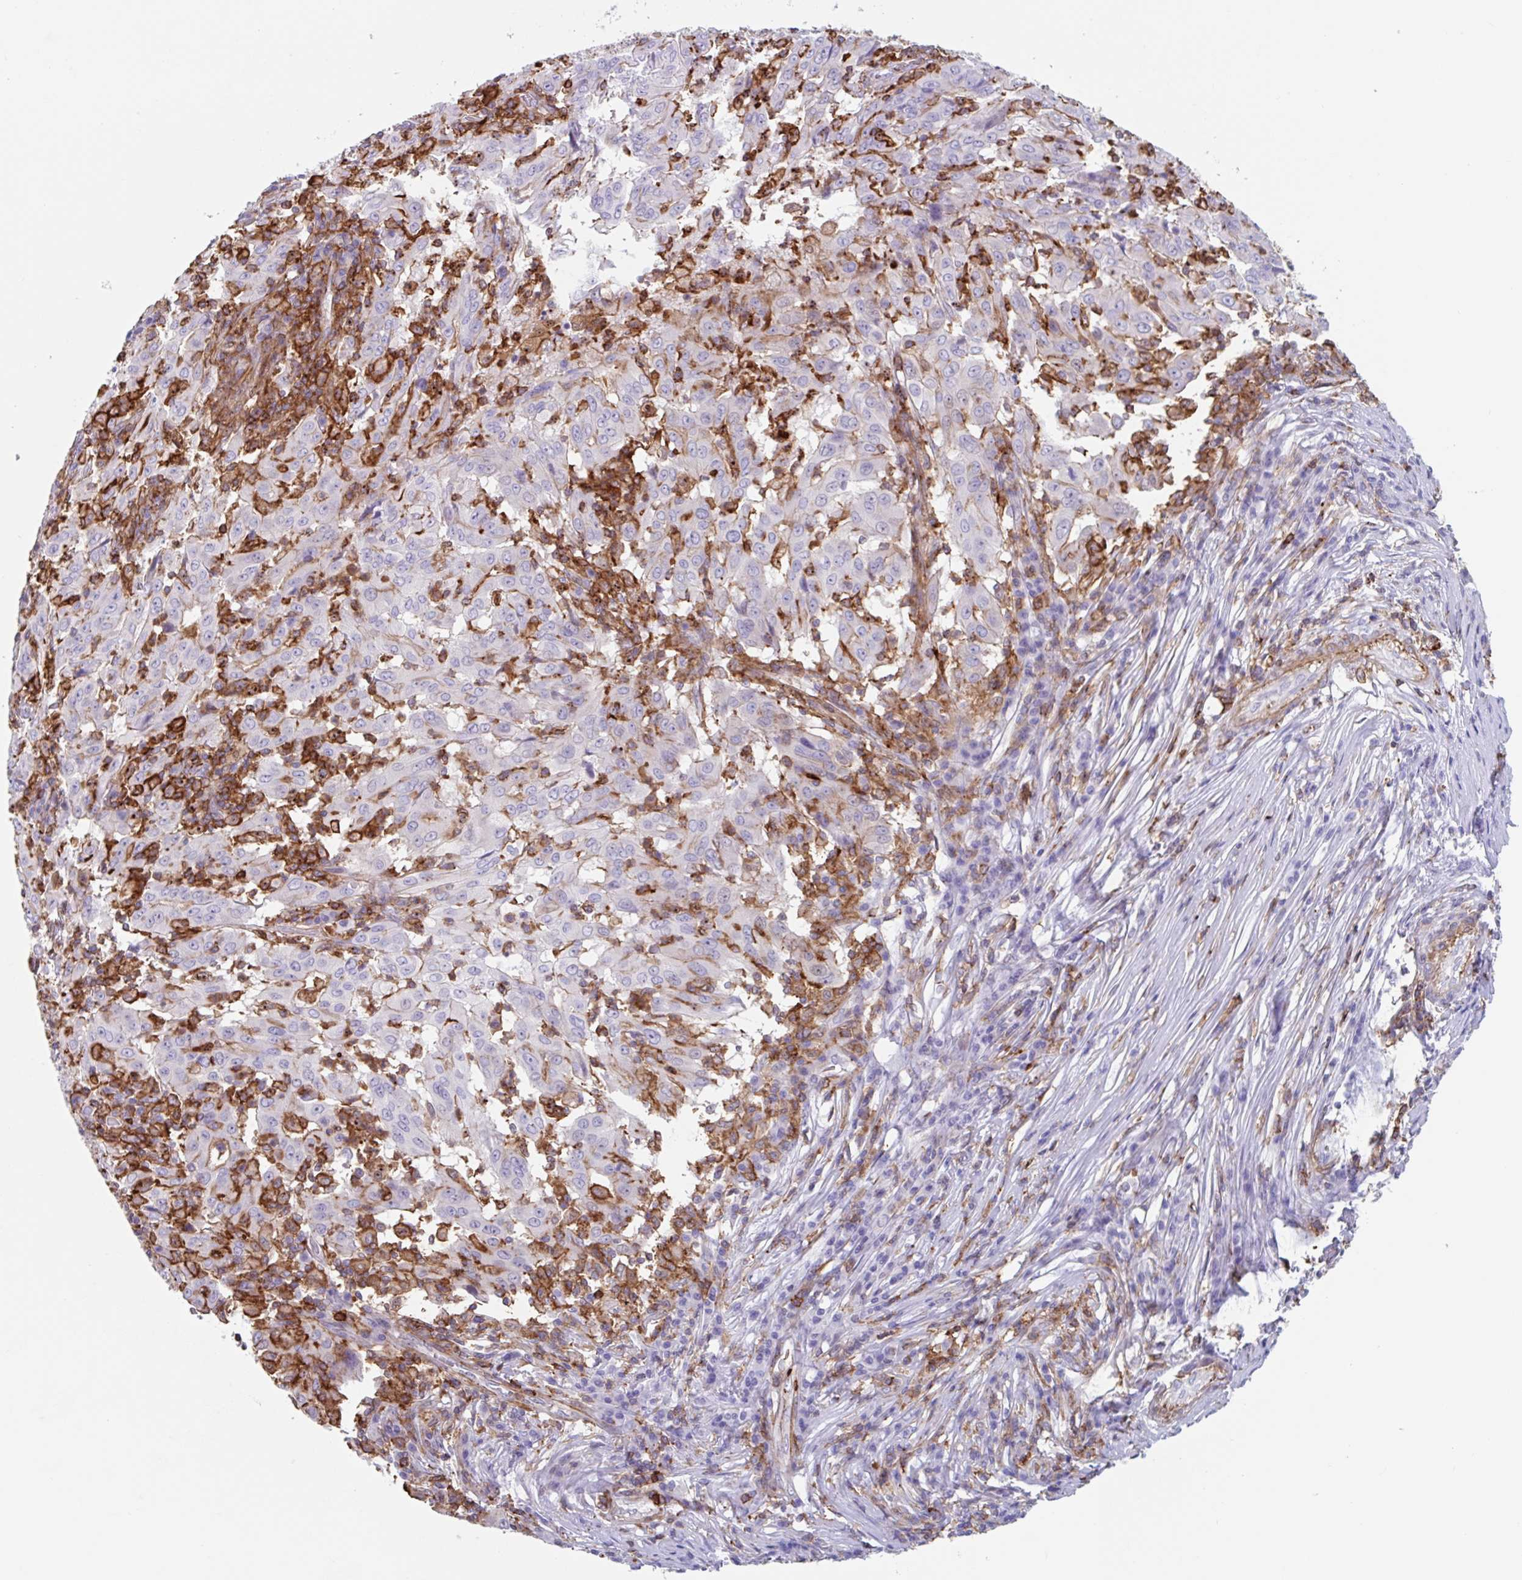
{"staining": {"intensity": "negative", "quantity": "none", "location": "none"}, "tissue": "pancreatic cancer", "cell_type": "Tumor cells", "image_type": "cancer", "snomed": [{"axis": "morphology", "description": "Adenocarcinoma, NOS"}, {"axis": "topography", "description": "Pancreas"}], "caption": "Tumor cells are negative for protein expression in human pancreatic adenocarcinoma.", "gene": "EFHD1", "patient": {"sex": "male", "age": 63}}